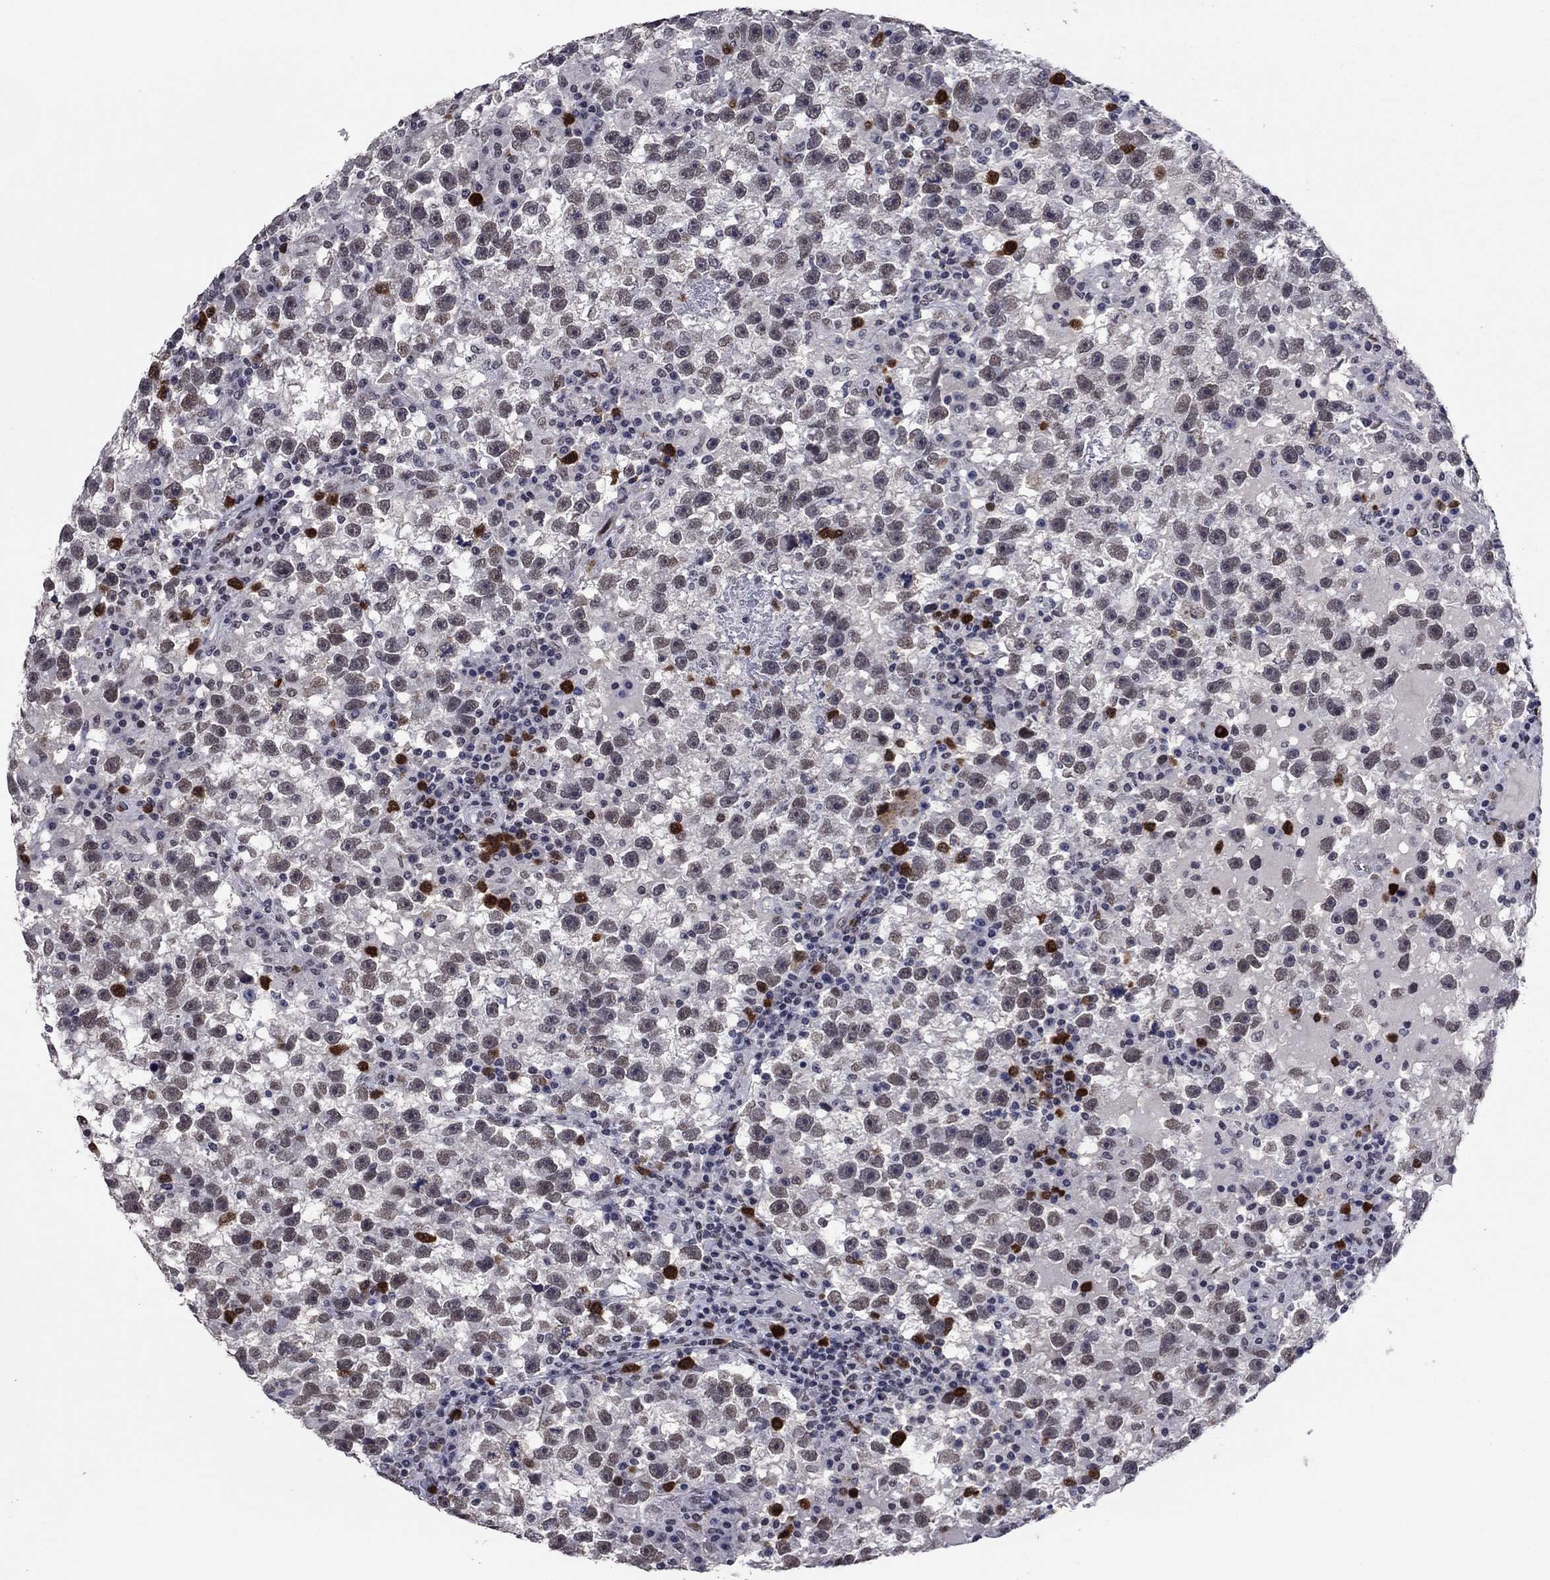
{"staining": {"intensity": "strong", "quantity": "<25%", "location": "nuclear"}, "tissue": "testis cancer", "cell_type": "Tumor cells", "image_type": "cancer", "snomed": [{"axis": "morphology", "description": "Seminoma, NOS"}, {"axis": "topography", "description": "Testis"}], "caption": "Immunohistochemistry (DAB (3,3'-diaminobenzidine)) staining of human testis cancer shows strong nuclear protein staining in about <25% of tumor cells.", "gene": "TYMS", "patient": {"sex": "male", "age": 47}}